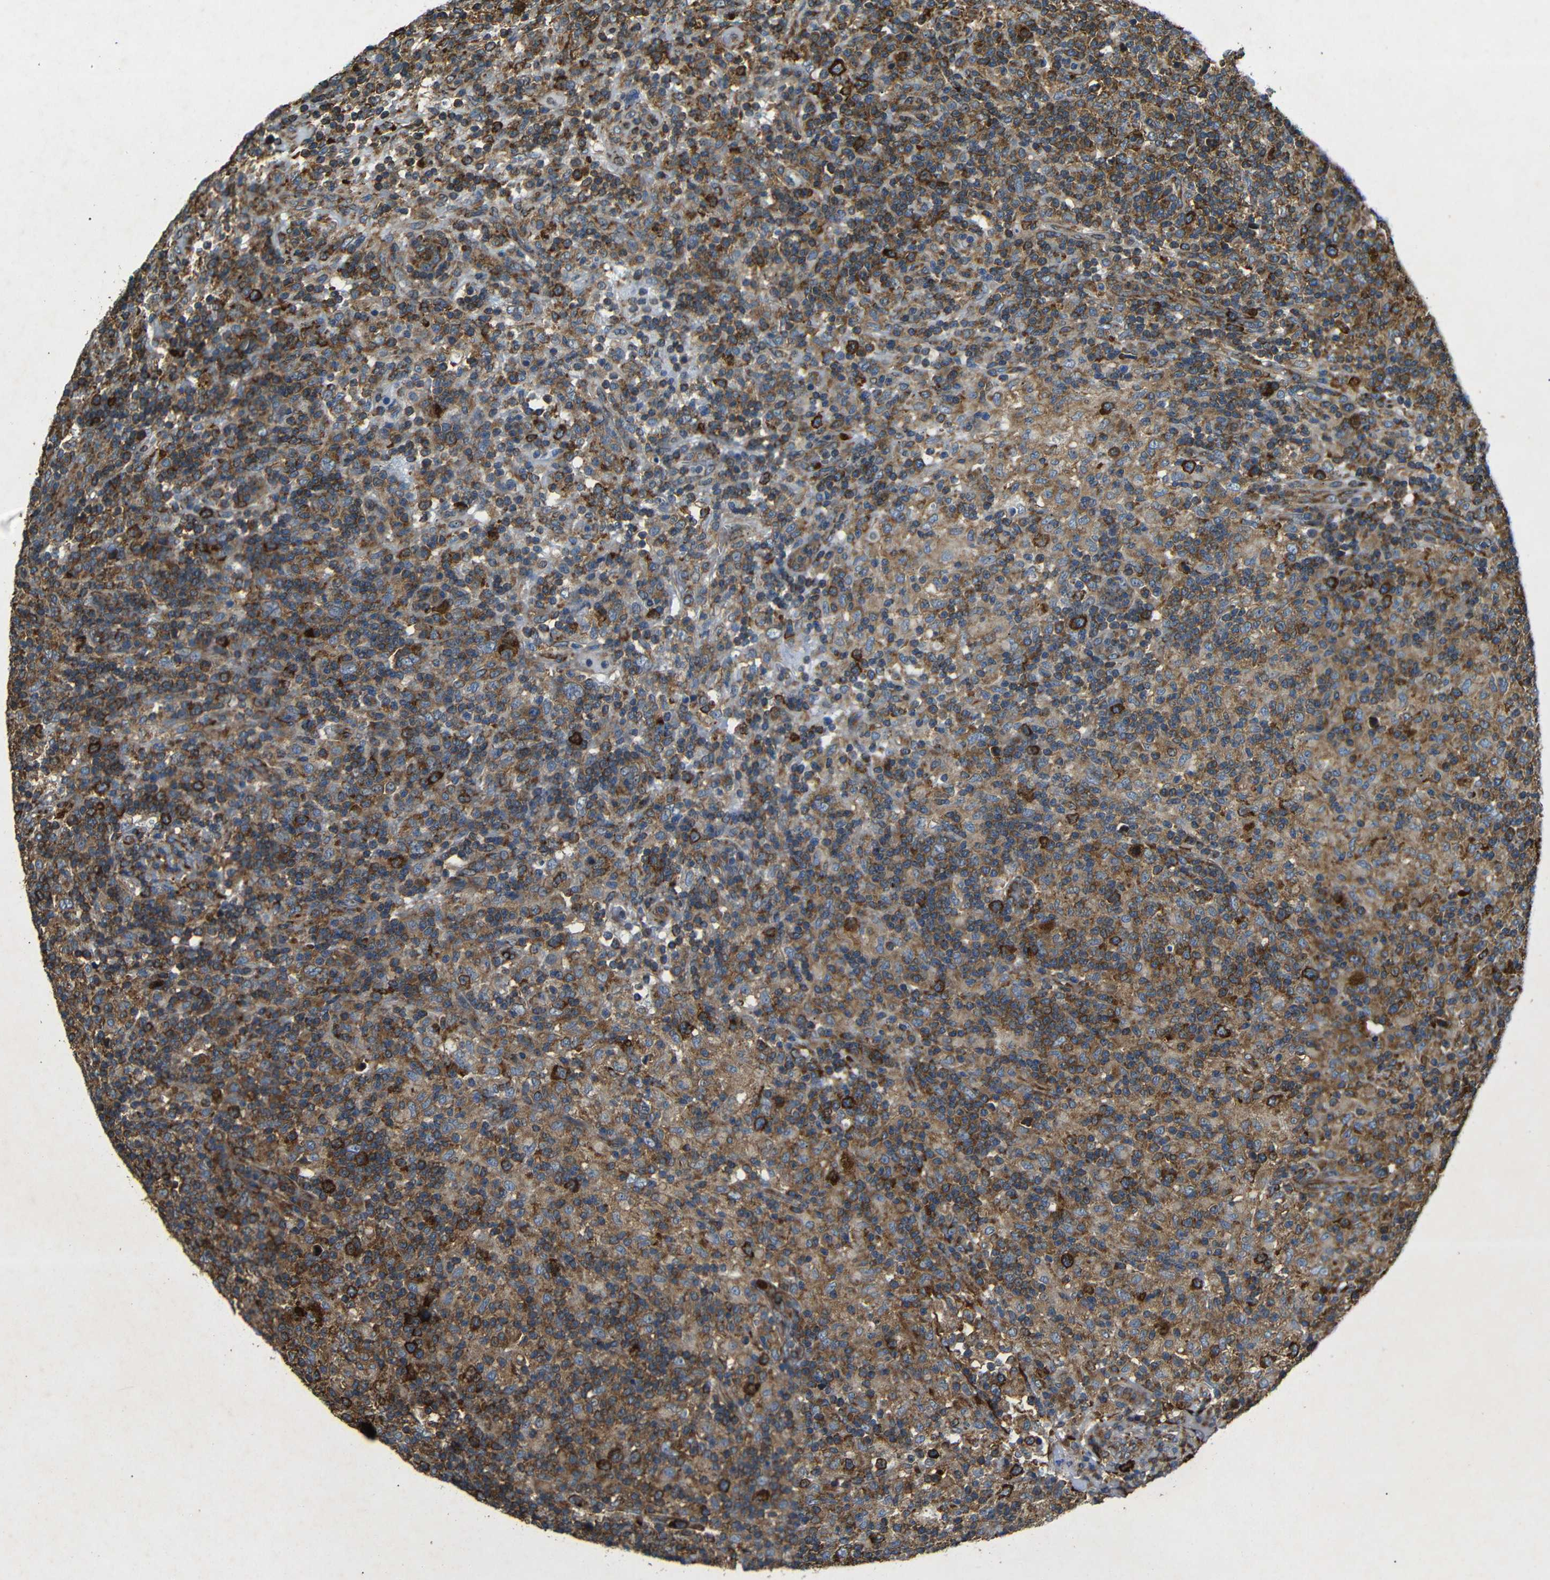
{"staining": {"intensity": "strong", "quantity": ">75%", "location": "cytoplasmic/membranous"}, "tissue": "lymphoma", "cell_type": "Tumor cells", "image_type": "cancer", "snomed": [{"axis": "morphology", "description": "Hodgkin's disease, NOS"}, {"axis": "topography", "description": "Lymph node"}], "caption": "There is high levels of strong cytoplasmic/membranous positivity in tumor cells of lymphoma, as demonstrated by immunohistochemical staining (brown color).", "gene": "BTF3", "patient": {"sex": "male", "age": 70}}